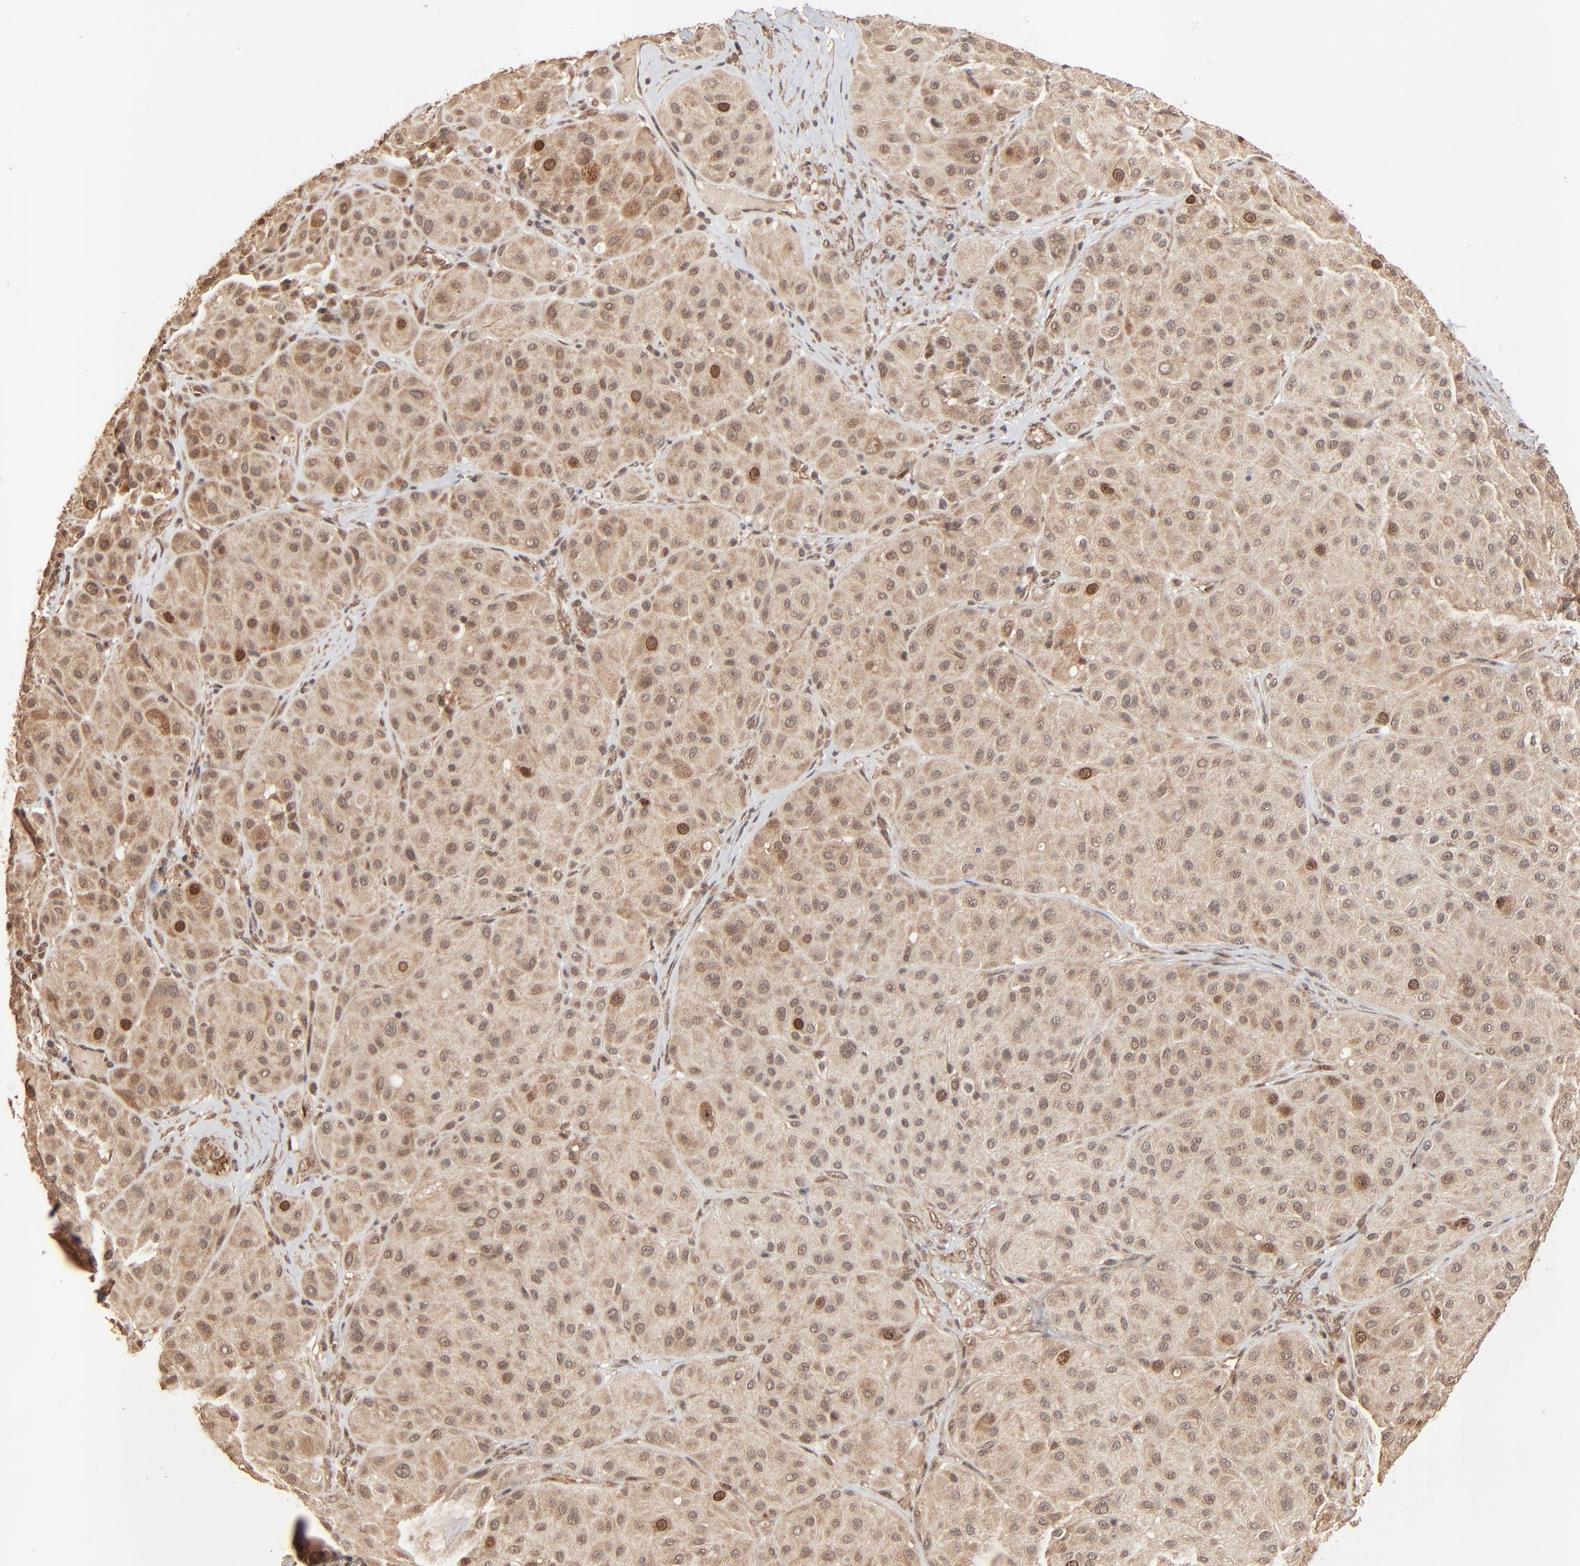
{"staining": {"intensity": "moderate", "quantity": ">75%", "location": "cytoplasmic/membranous,nuclear"}, "tissue": "melanoma", "cell_type": "Tumor cells", "image_type": "cancer", "snomed": [{"axis": "morphology", "description": "Normal tissue, NOS"}, {"axis": "morphology", "description": "Malignant melanoma, Metastatic site"}, {"axis": "topography", "description": "Skin"}], "caption": "Immunohistochemical staining of human melanoma reveals medium levels of moderate cytoplasmic/membranous and nuclear positivity in about >75% of tumor cells.", "gene": "FAM227A", "patient": {"sex": "male", "age": 41}}